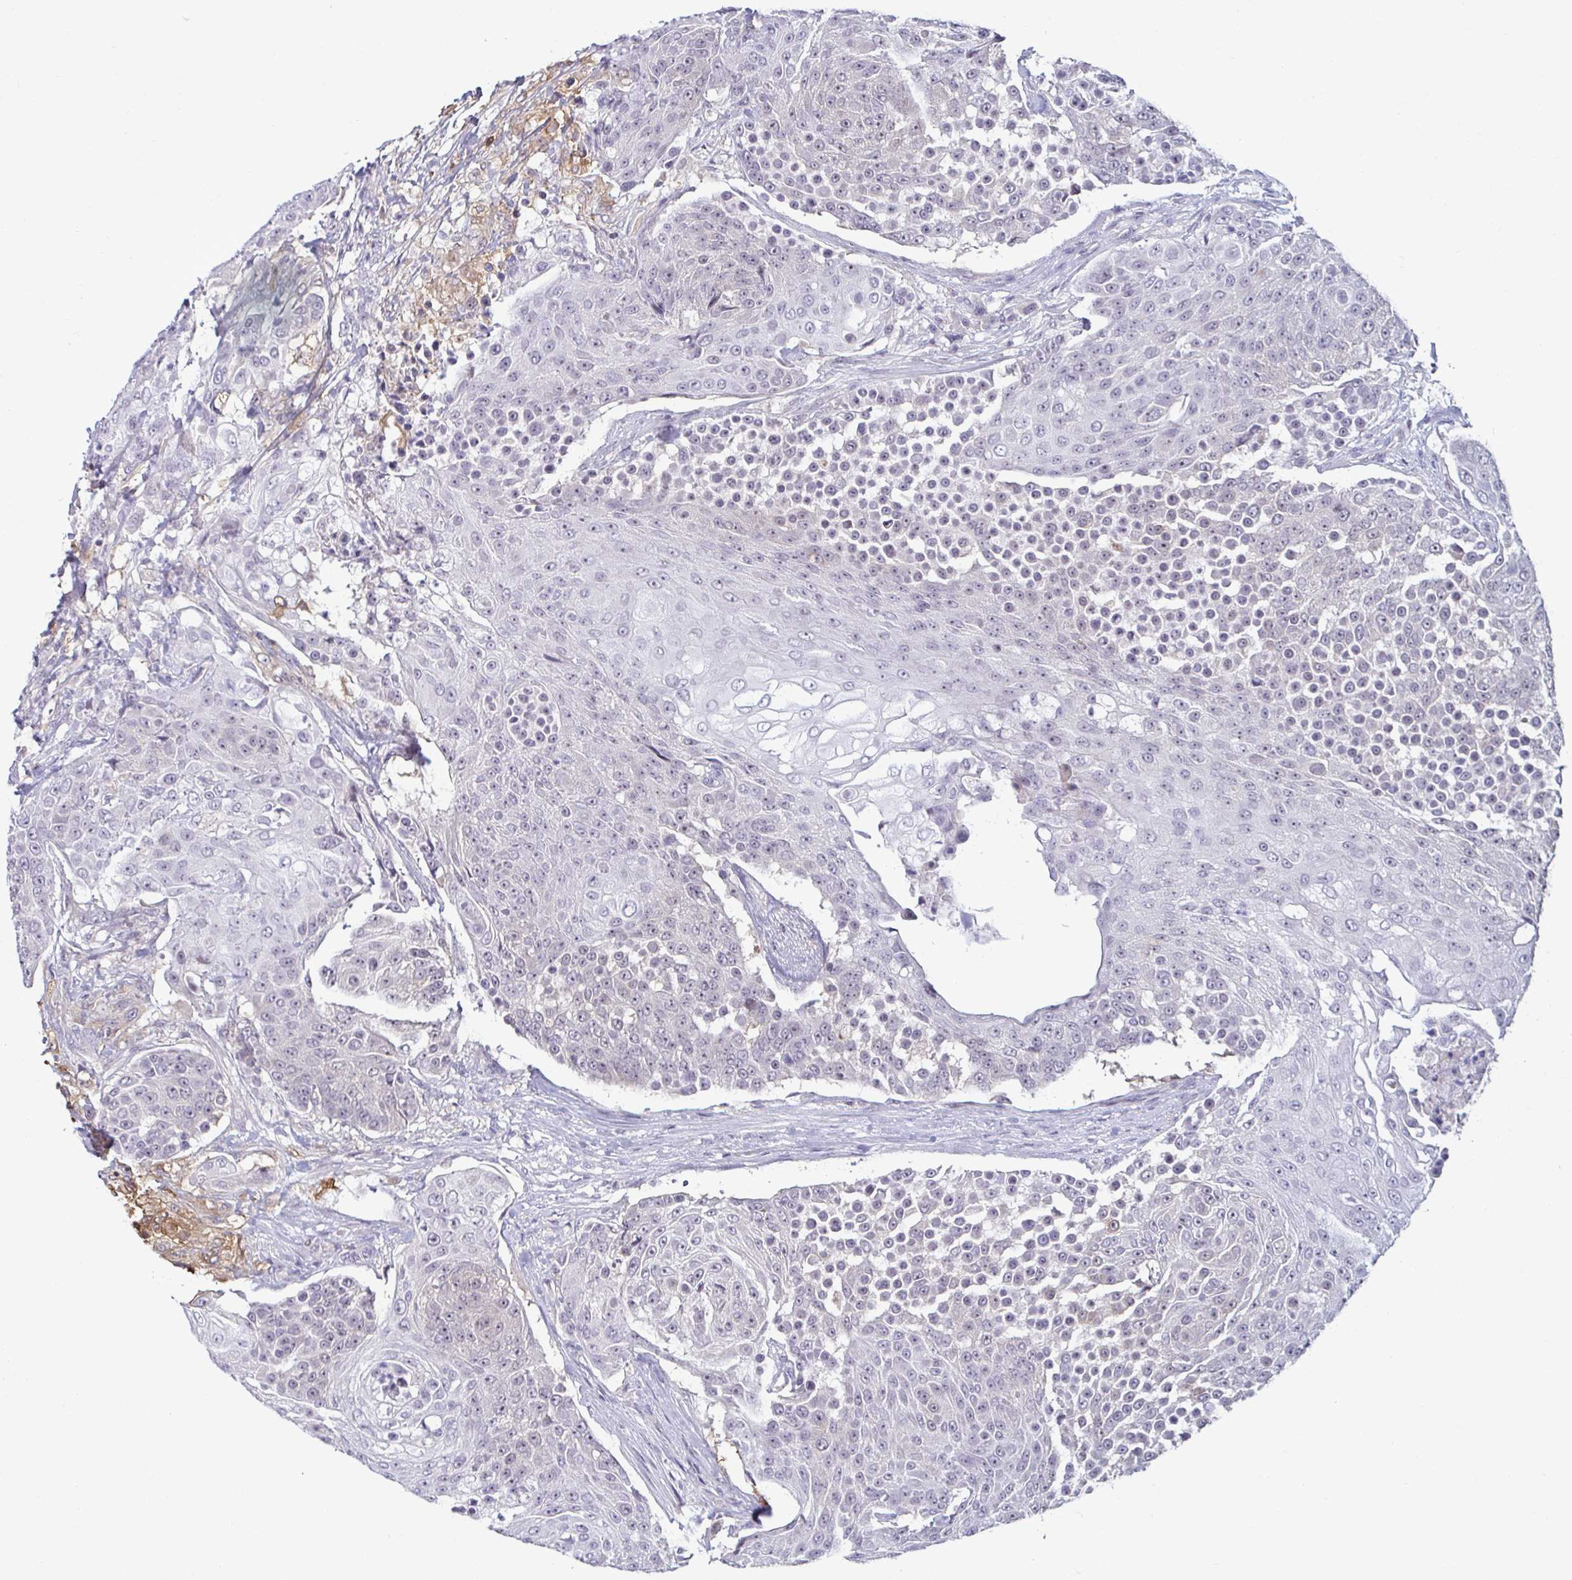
{"staining": {"intensity": "negative", "quantity": "none", "location": "none"}, "tissue": "urothelial cancer", "cell_type": "Tumor cells", "image_type": "cancer", "snomed": [{"axis": "morphology", "description": "Urothelial carcinoma, High grade"}, {"axis": "topography", "description": "Urinary bladder"}], "caption": "Tumor cells are negative for protein expression in human urothelial carcinoma (high-grade).", "gene": "GSTM1", "patient": {"sex": "female", "age": 63}}